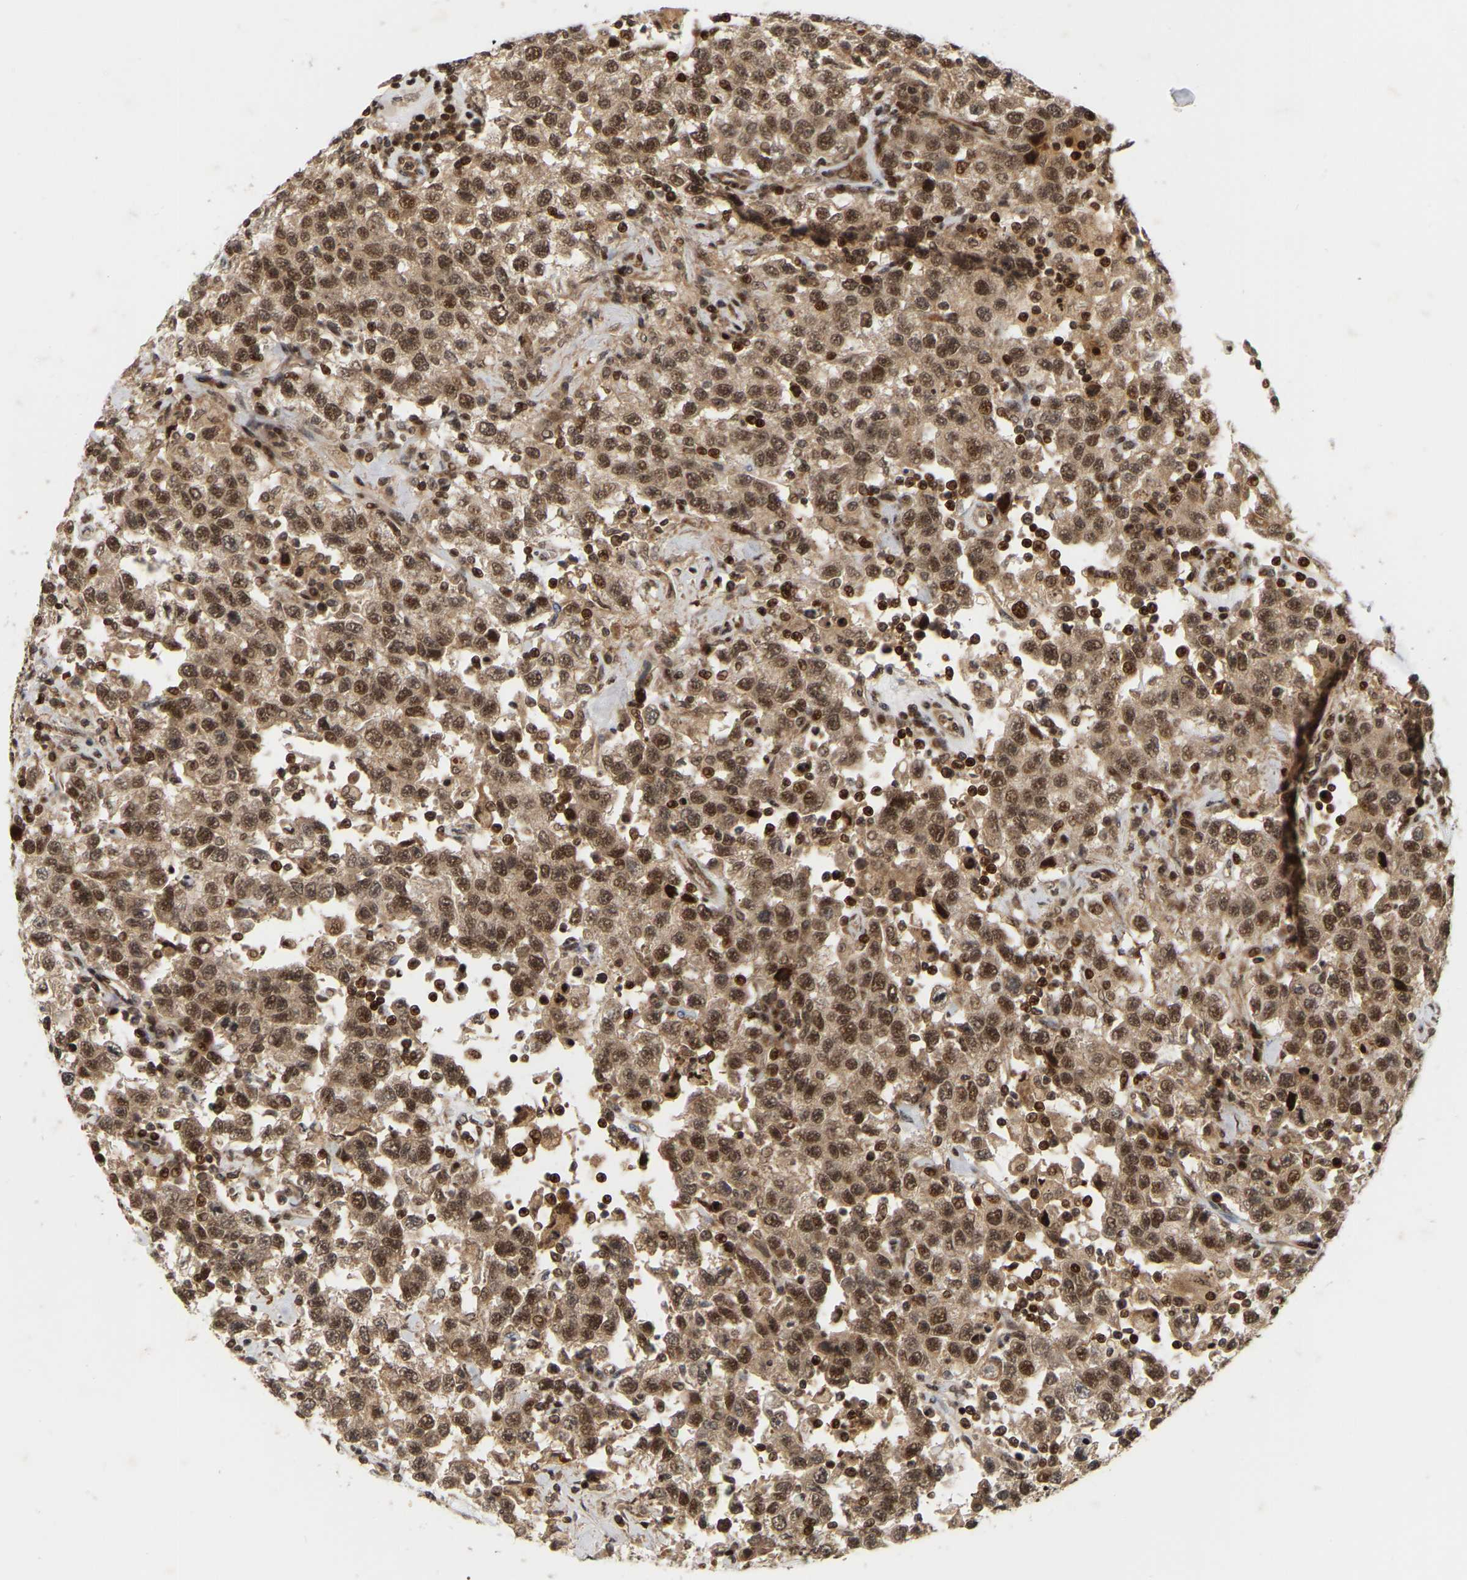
{"staining": {"intensity": "moderate", "quantity": ">75%", "location": "cytoplasmic/membranous,nuclear"}, "tissue": "testis cancer", "cell_type": "Tumor cells", "image_type": "cancer", "snomed": [{"axis": "morphology", "description": "Seminoma, NOS"}, {"axis": "topography", "description": "Testis"}], "caption": "A high-resolution micrograph shows immunohistochemistry staining of seminoma (testis), which demonstrates moderate cytoplasmic/membranous and nuclear staining in about >75% of tumor cells.", "gene": "NFE2L2", "patient": {"sex": "male", "age": 41}}